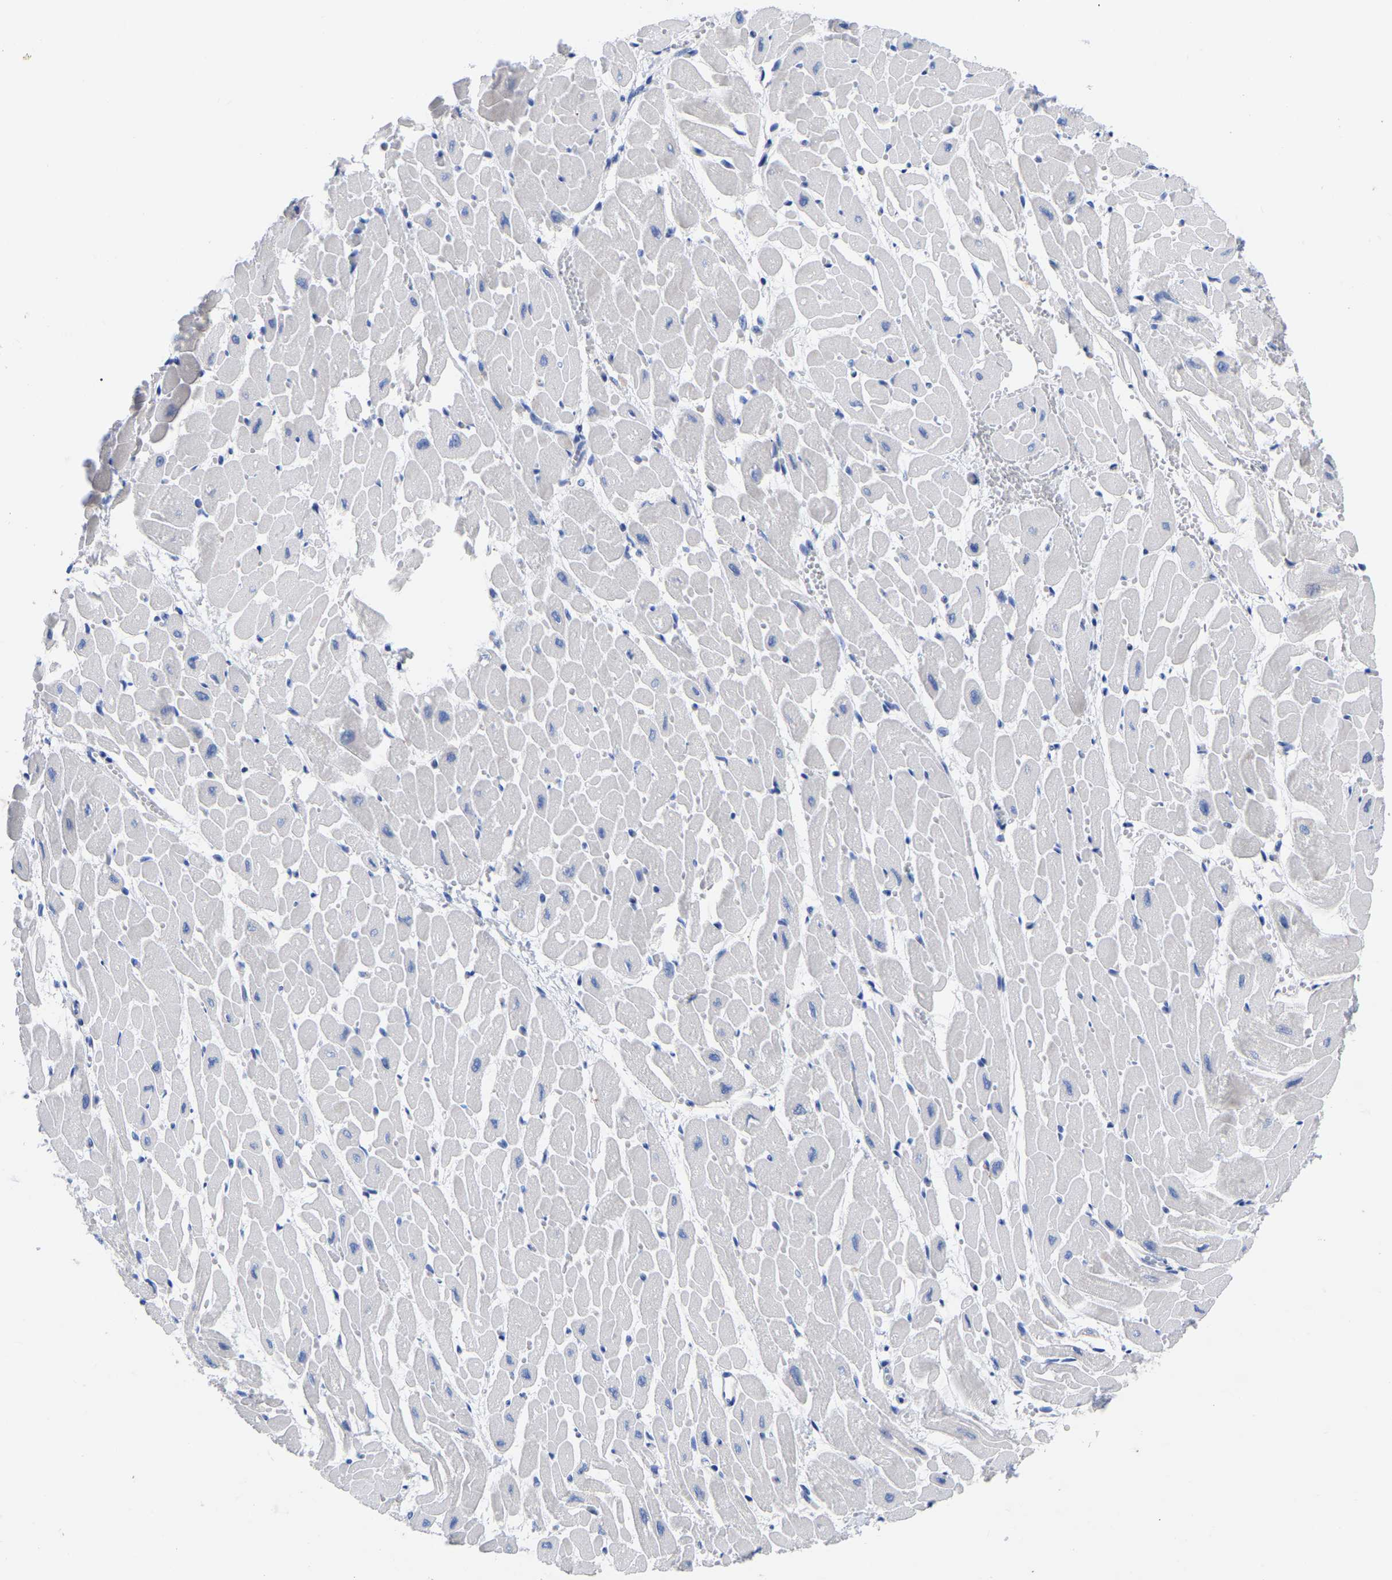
{"staining": {"intensity": "moderate", "quantity": "25%-75%", "location": "cytoplasmic/membranous"}, "tissue": "heart muscle", "cell_type": "Cardiomyocytes", "image_type": "normal", "snomed": [{"axis": "morphology", "description": "Normal tissue, NOS"}, {"axis": "topography", "description": "Heart"}], "caption": "Immunohistochemistry (IHC) (DAB) staining of unremarkable human heart muscle shows moderate cytoplasmic/membranous protein staining in approximately 25%-75% of cardiomyocytes. Ihc stains the protein of interest in brown and the nuclei are stained blue.", "gene": "PTPN7", "patient": {"sex": "male", "age": 45}}